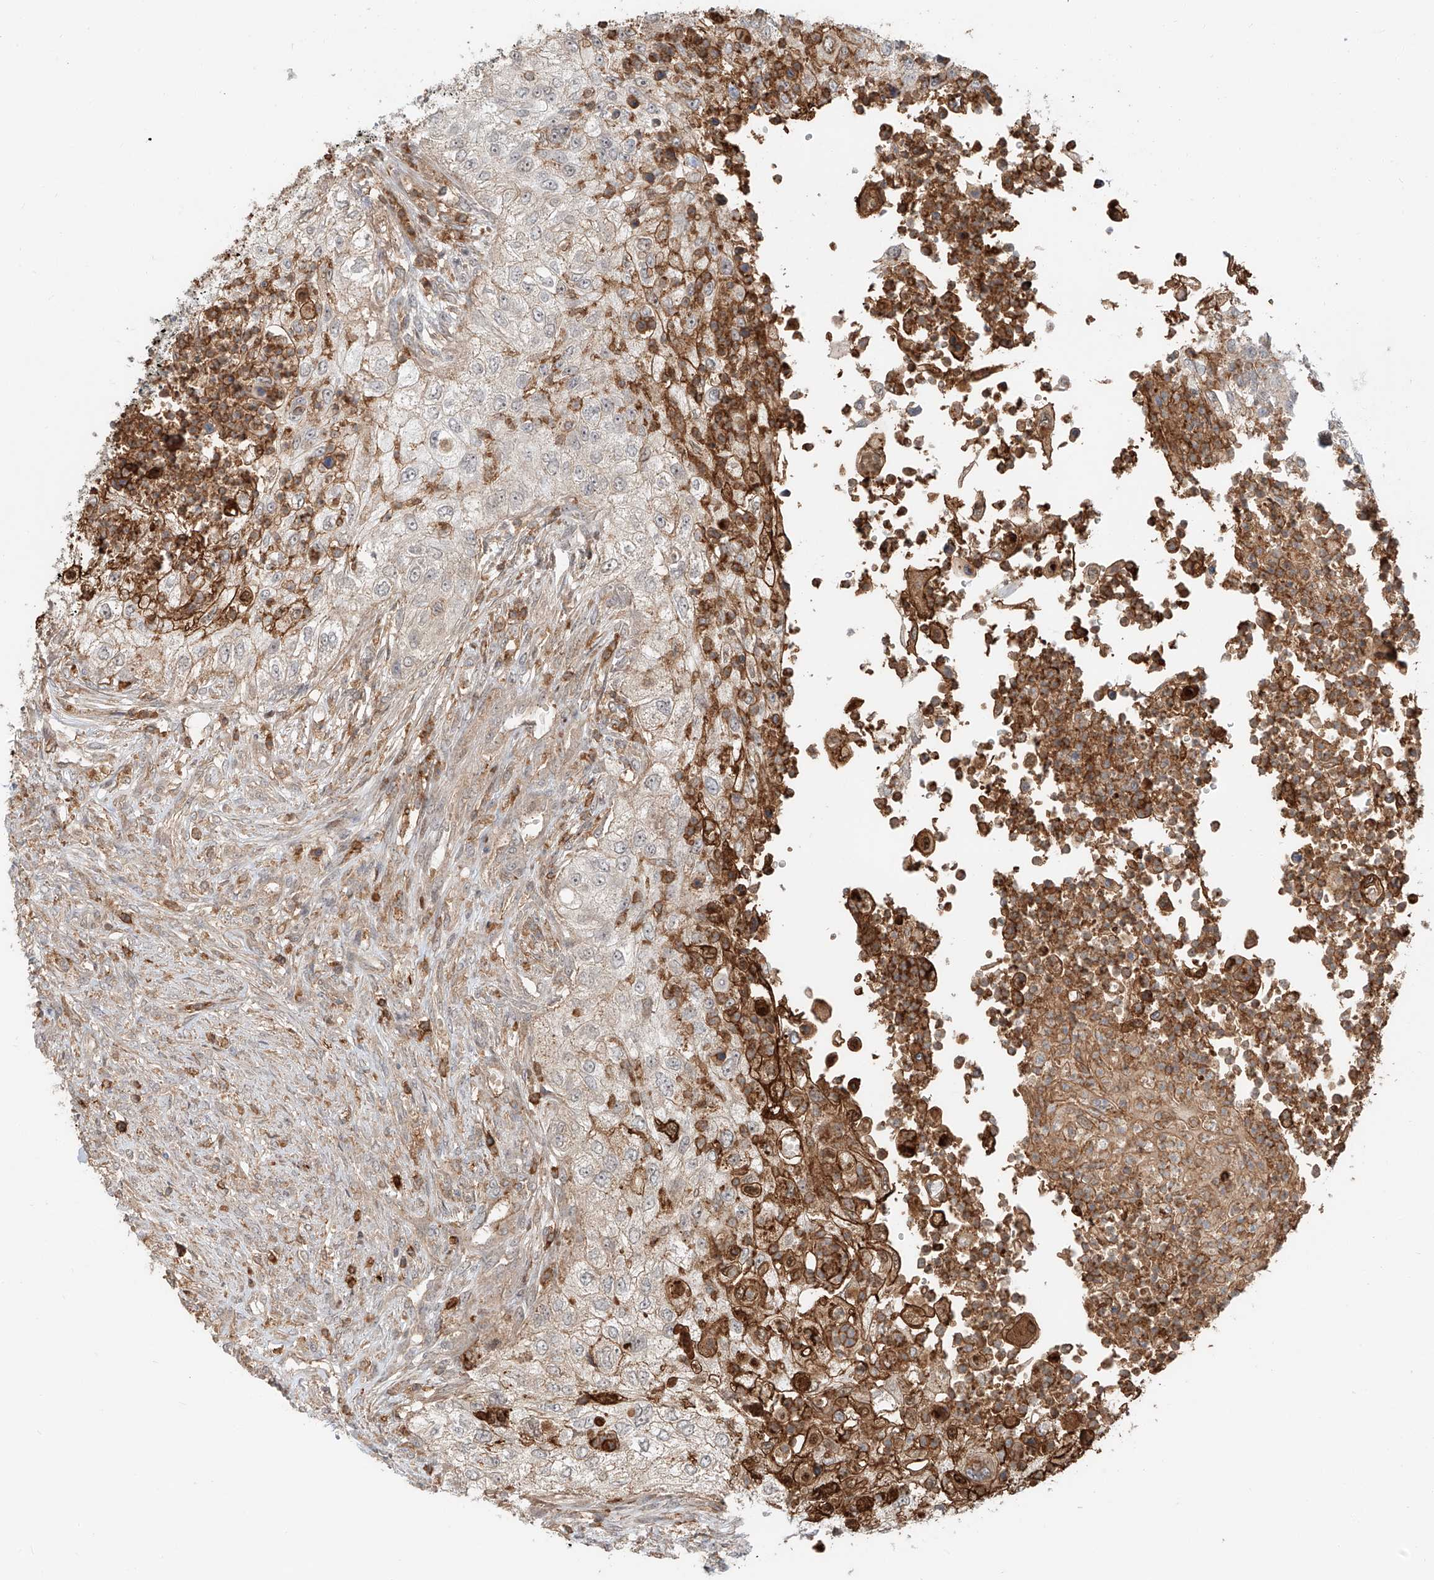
{"staining": {"intensity": "moderate", "quantity": "<25%", "location": "cytoplasmic/membranous,nuclear"}, "tissue": "urothelial cancer", "cell_type": "Tumor cells", "image_type": "cancer", "snomed": [{"axis": "morphology", "description": "Urothelial carcinoma, High grade"}, {"axis": "topography", "description": "Urinary bladder"}], "caption": "Protein staining exhibits moderate cytoplasmic/membranous and nuclear expression in approximately <25% of tumor cells in urothelial cancer.", "gene": "CEP162", "patient": {"sex": "female", "age": 60}}